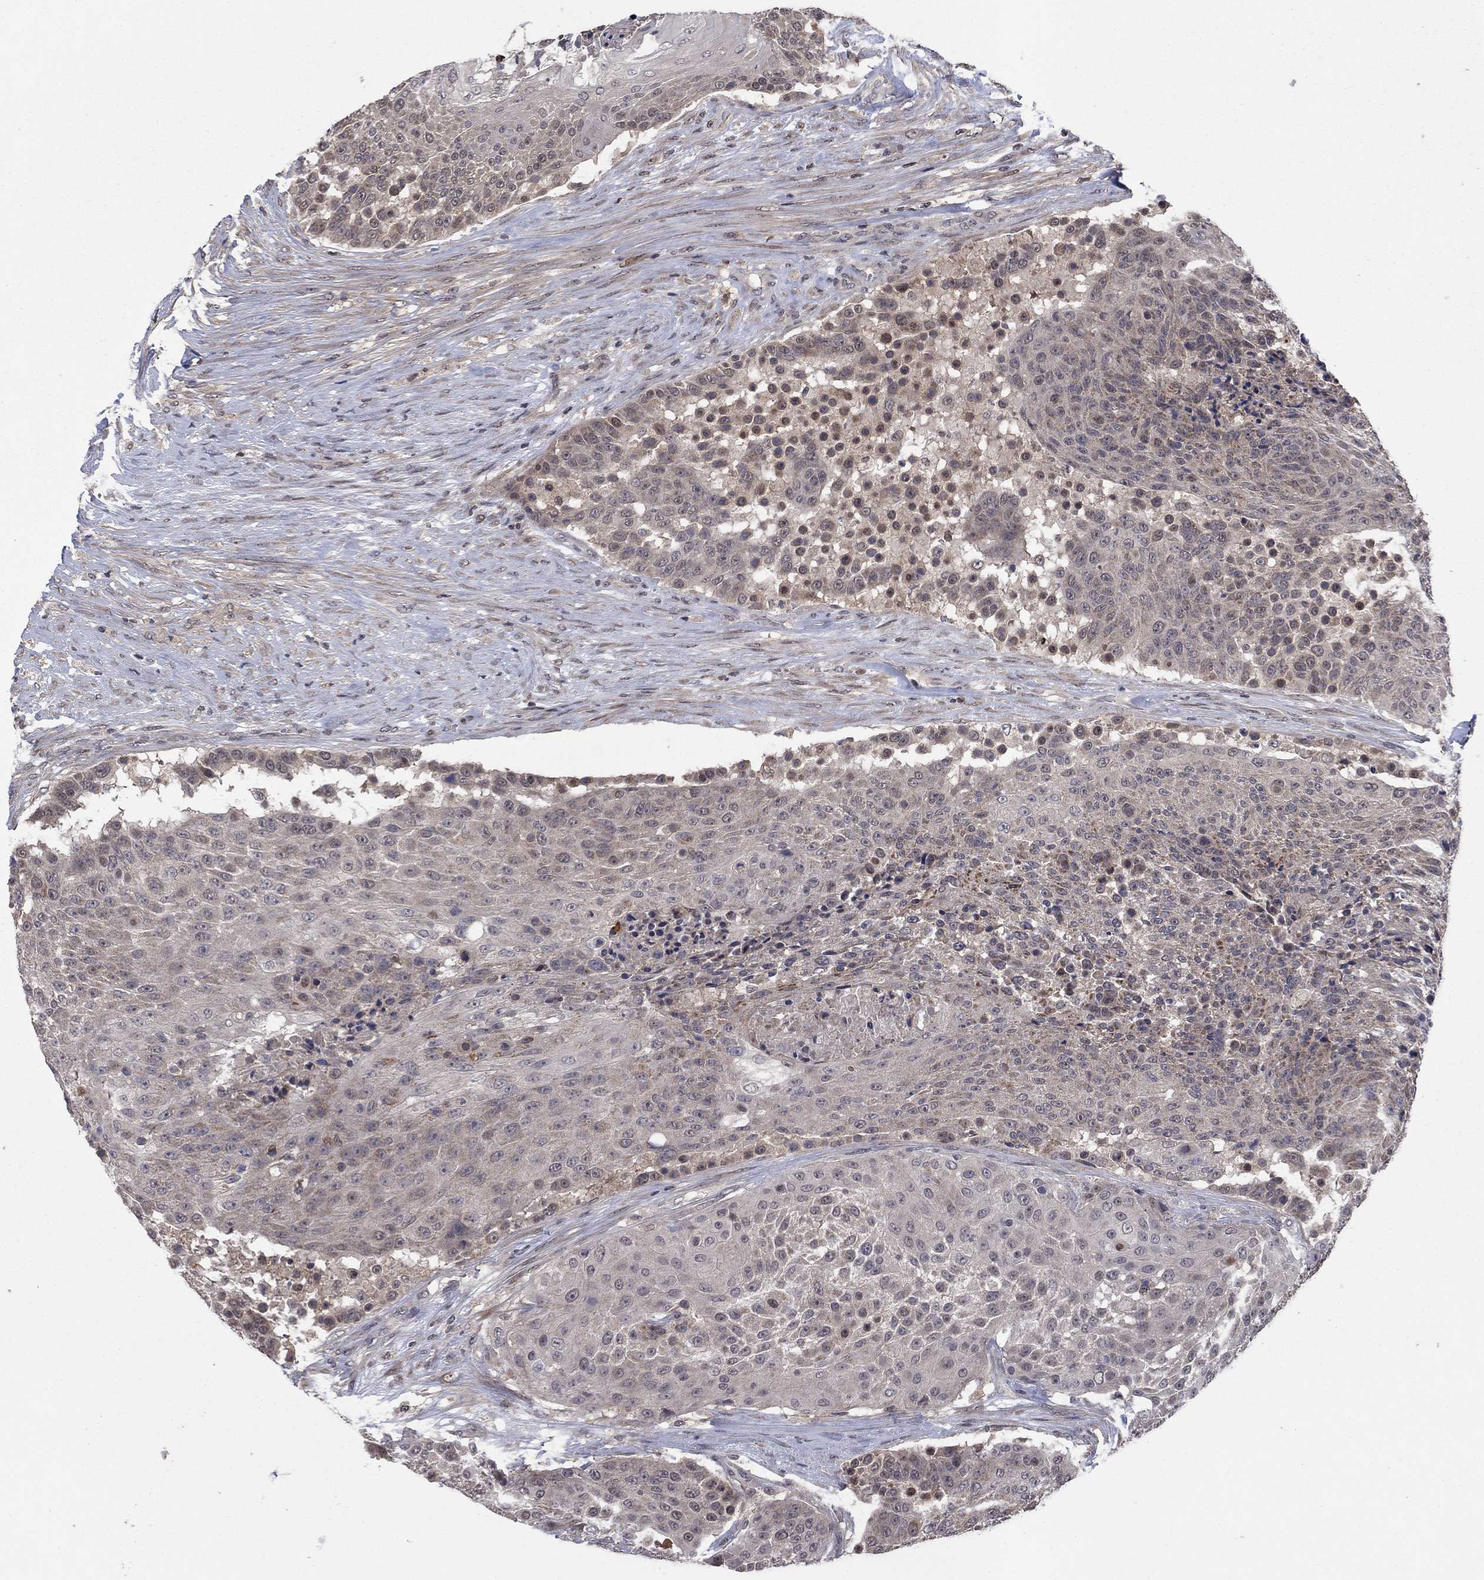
{"staining": {"intensity": "weak", "quantity": "<25%", "location": "cytoplasmic/membranous"}, "tissue": "urothelial cancer", "cell_type": "Tumor cells", "image_type": "cancer", "snomed": [{"axis": "morphology", "description": "Urothelial carcinoma, High grade"}, {"axis": "topography", "description": "Urinary bladder"}], "caption": "The image demonstrates no staining of tumor cells in urothelial cancer. (DAB (3,3'-diaminobenzidine) IHC with hematoxylin counter stain).", "gene": "IAH1", "patient": {"sex": "female", "age": 63}}